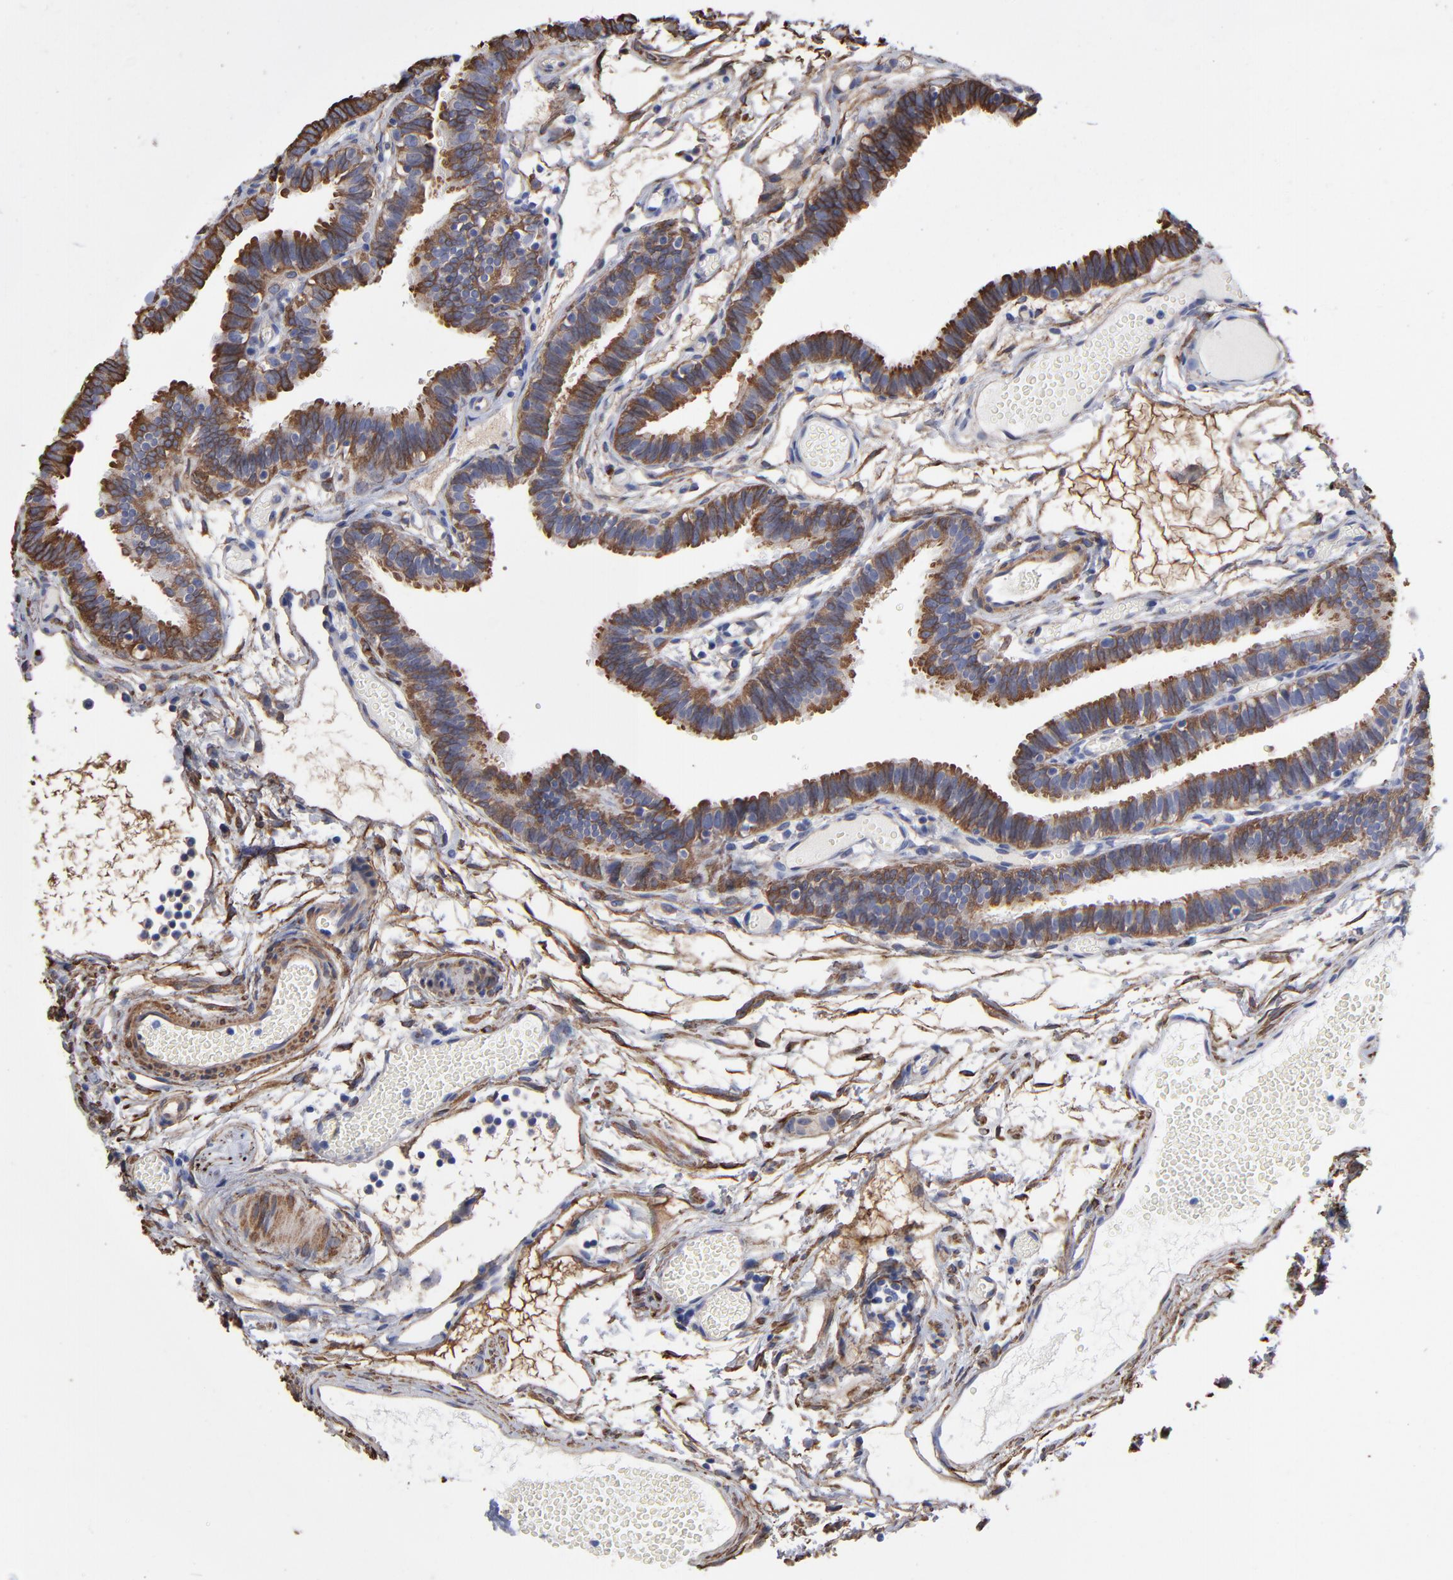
{"staining": {"intensity": "moderate", "quantity": "<25%", "location": "cytoplasmic/membranous"}, "tissue": "fallopian tube", "cell_type": "Glandular cells", "image_type": "normal", "snomed": [{"axis": "morphology", "description": "Normal tissue, NOS"}, {"axis": "topography", "description": "Fallopian tube"}], "caption": "Fallopian tube stained with immunohistochemistry (IHC) reveals moderate cytoplasmic/membranous staining in approximately <25% of glandular cells.", "gene": "CILP", "patient": {"sex": "female", "age": 29}}